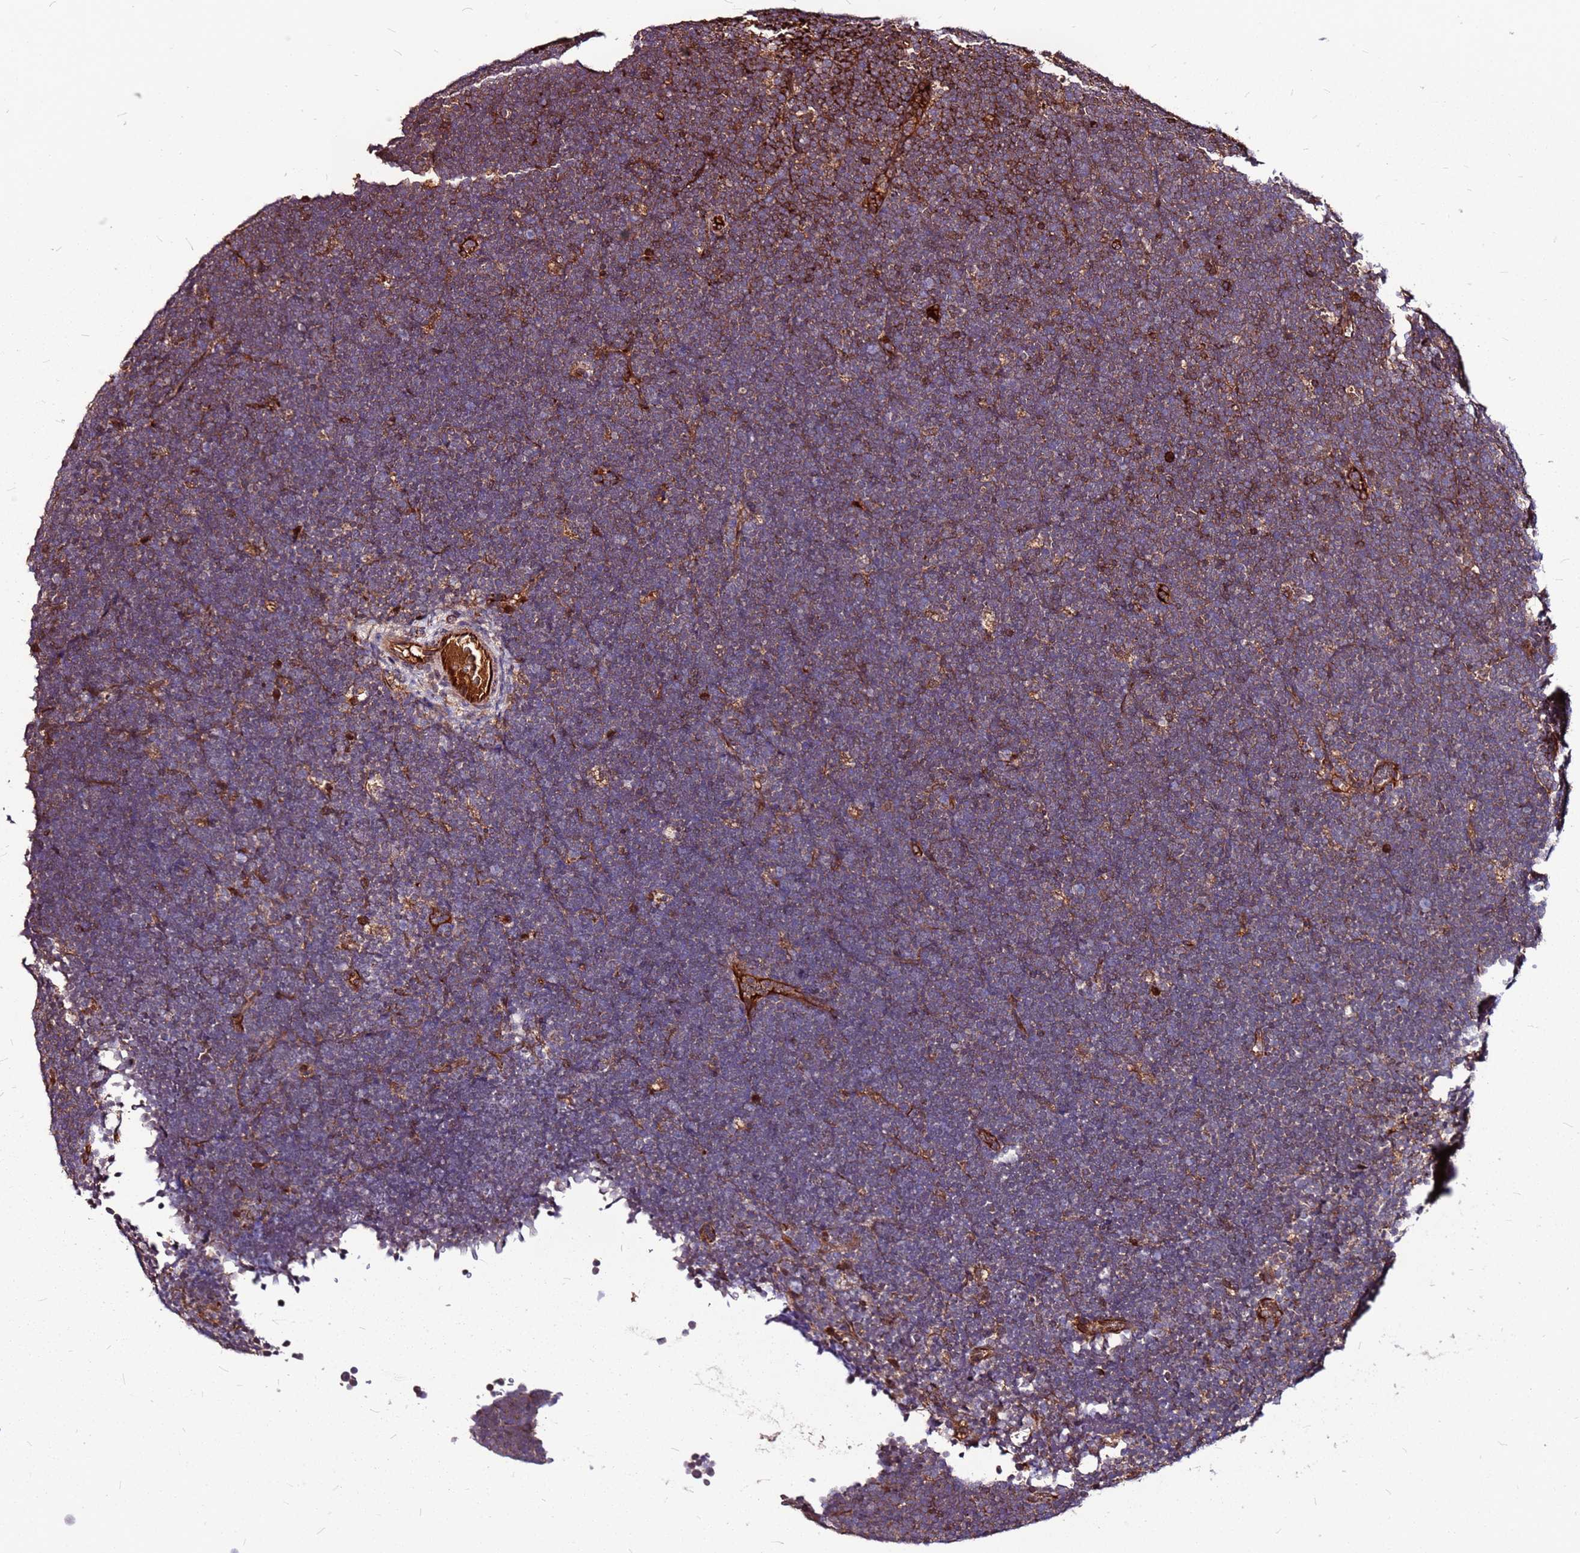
{"staining": {"intensity": "weak", "quantity": "25%-75%", "location": "cytoplasmic/membranous"}, "tissue": "lymphoma", "cell_type": "Tumor cells", "image_type": "cancer", "snomed": [{"axis": "morphology", "description": "Malignant lymphoma, non-Hodgkin's type, High grade"}, {"axis": "topography", "description": "Lymph node"}], "caption": "Immunohistochemical staining of high-grade malignant lymphoma, non-Hodgkin's type displays low levels of weak cytoplasmic/membranous positivity in approximately 25%-75% of tumor cells.", "gene": "LYPLAL1", "patient": {"sex": "male", "age": 13}}